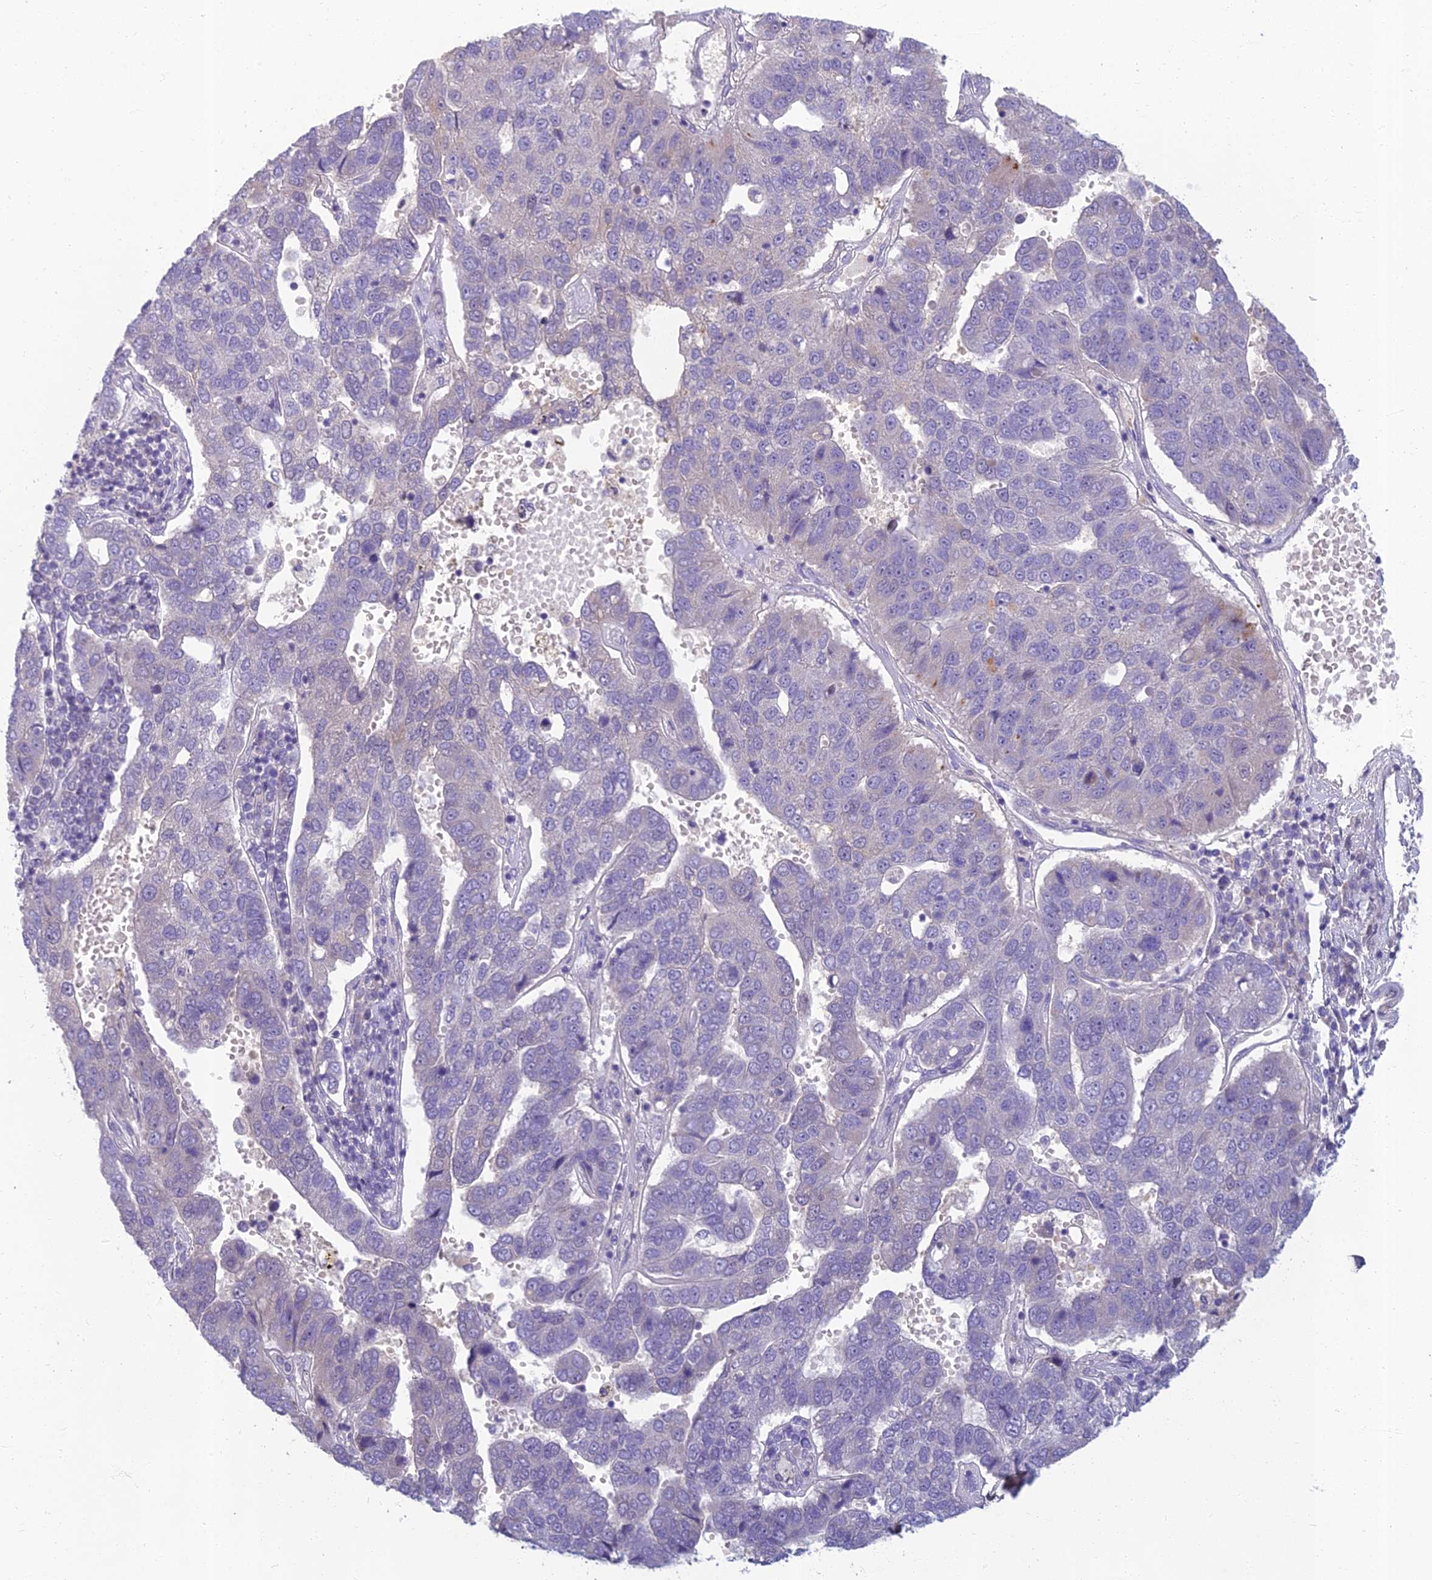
{"staining": {"intensity": "negative", "quantity": "none", "location": "none"}, "tissue": "pancreatic cancer", "cell_type": "Tumor cells", "image_type": "cancer", "snomed": [{"axis": "morphology", "description": "Adenocarcinoma, NOS"}, {"axis": "topography", "description": "Pancreas"}], "caption": "Protein analysis of adenocarcinoma (pancreatic) shows no significant expression in tumor cells.", "gene": "SLC25A41", "patient": {"sex": "female", "age": 61}}